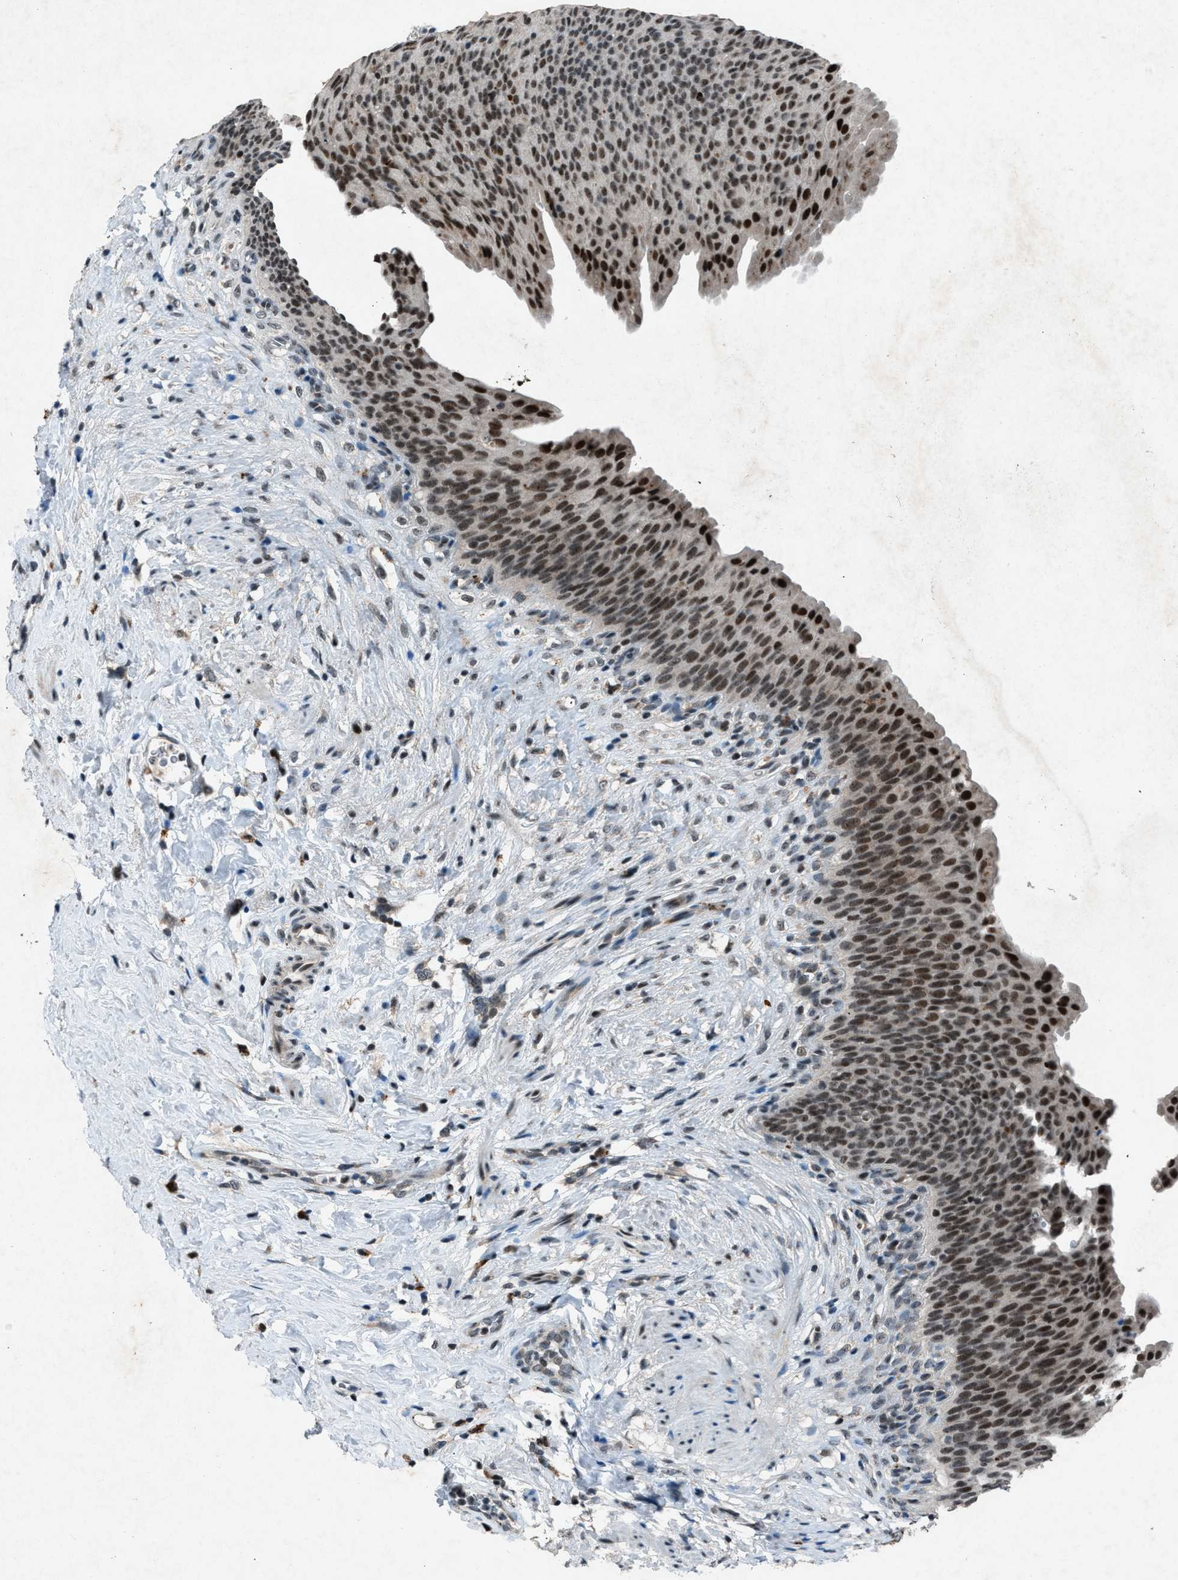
{"staining": {"intensity": "strong", "quantity": "25%-75%", "location": "nuclear"}, "tissue": "urinary bladder", "cell_type": "Urothelial cells", "image_type": "normal", "snomed": [{"axis": "morphology", "description": "Normal tissue, NOS"}, {"axis": "topography", "description": "Urinary bladder"}], "caption": "Urinary bladder stained with DAB immunohistochemistry demonstrates high levels of strong nuclear positivity in about 25%-75% of urothelial cells.", "gene": "ADCY1", "patient": {"sex": "female", "age": 79}}